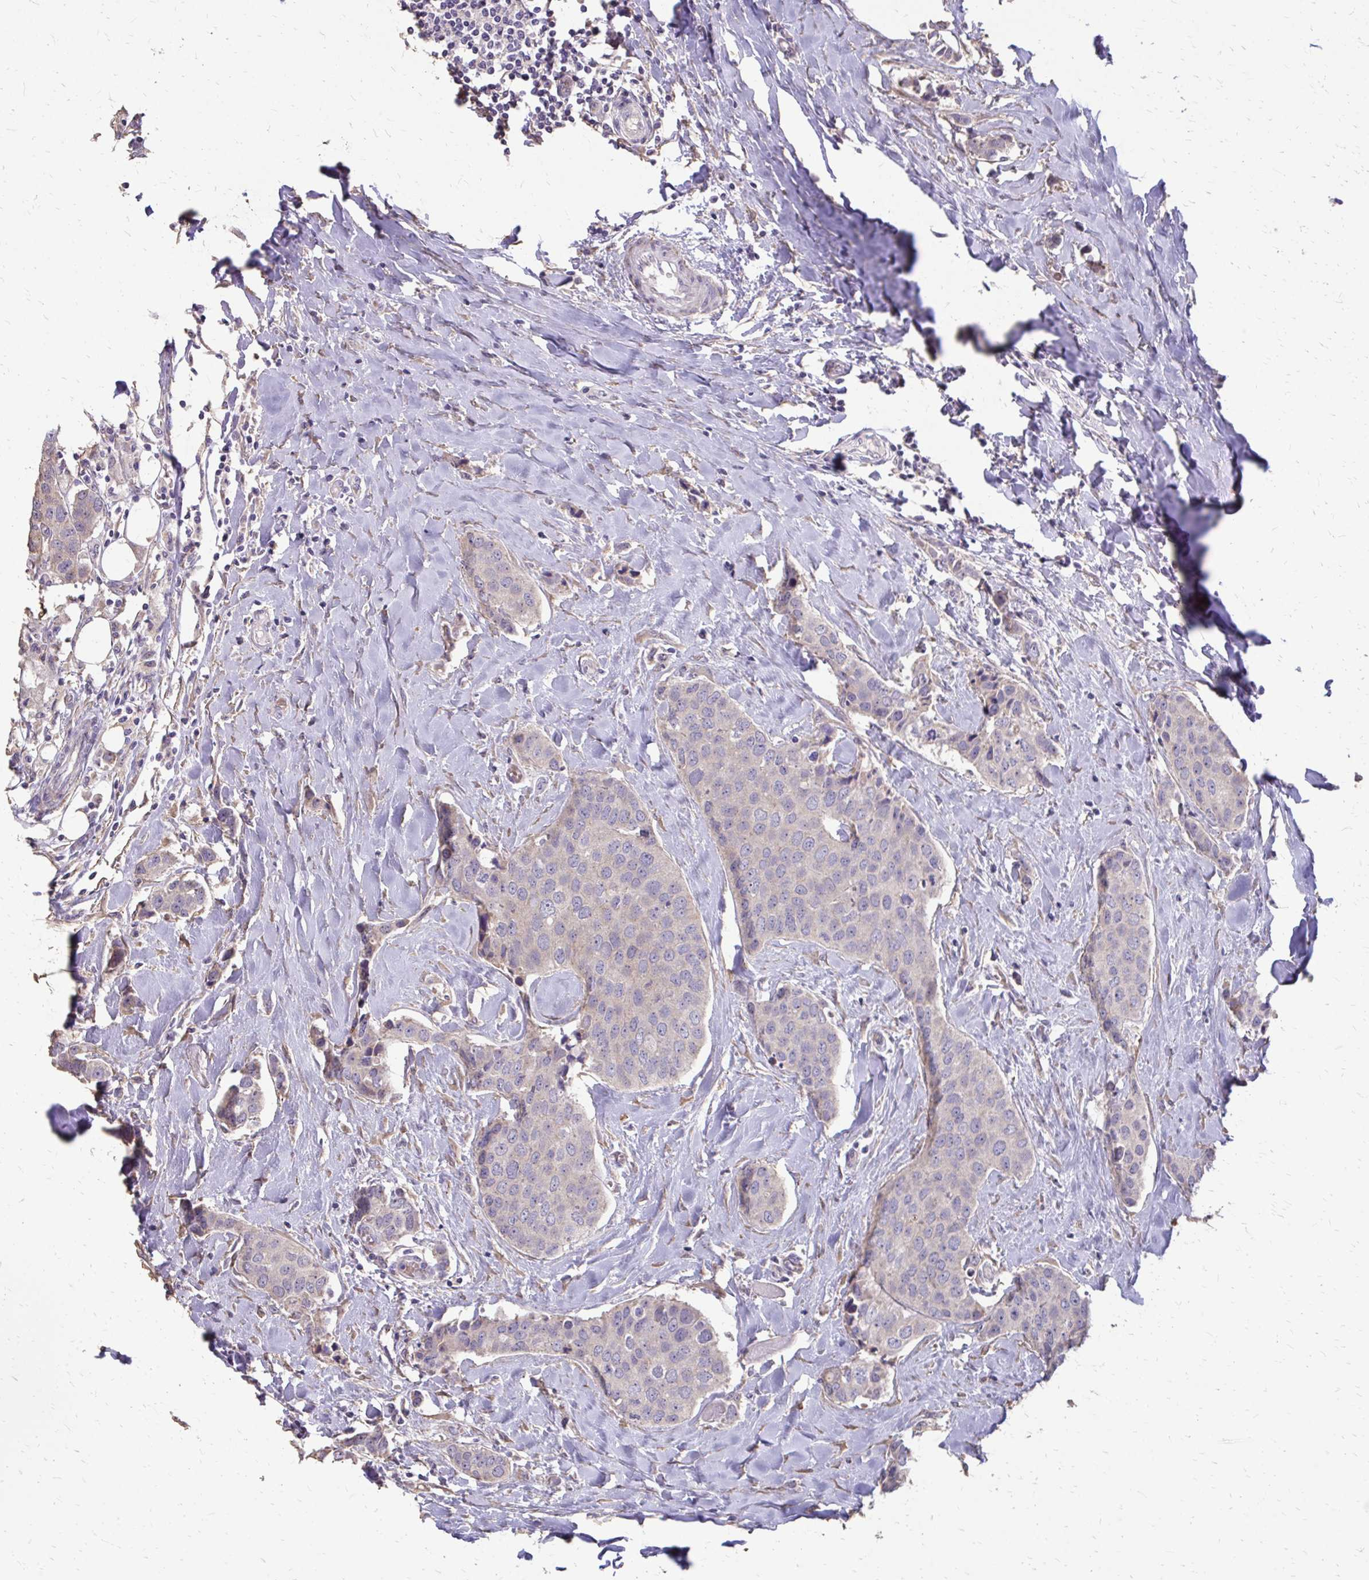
{"staining": {"intensity": "negative", "quantity": "none", "location": "none"}, "tissue": "breast cancer", "cell_type": "Tumor cells", "image_type": "cancer", "snomed": [{"axis": "morphology", "description": "Duct carcinoma"}, {"axis": "topography", "description": "Breast"}], "caption": "Tumor cells are negative for brown protein staining in breast invasive ductal carcinoma.", "gene": "MYORG", "patient": {"sex": "female", "age": 80}}